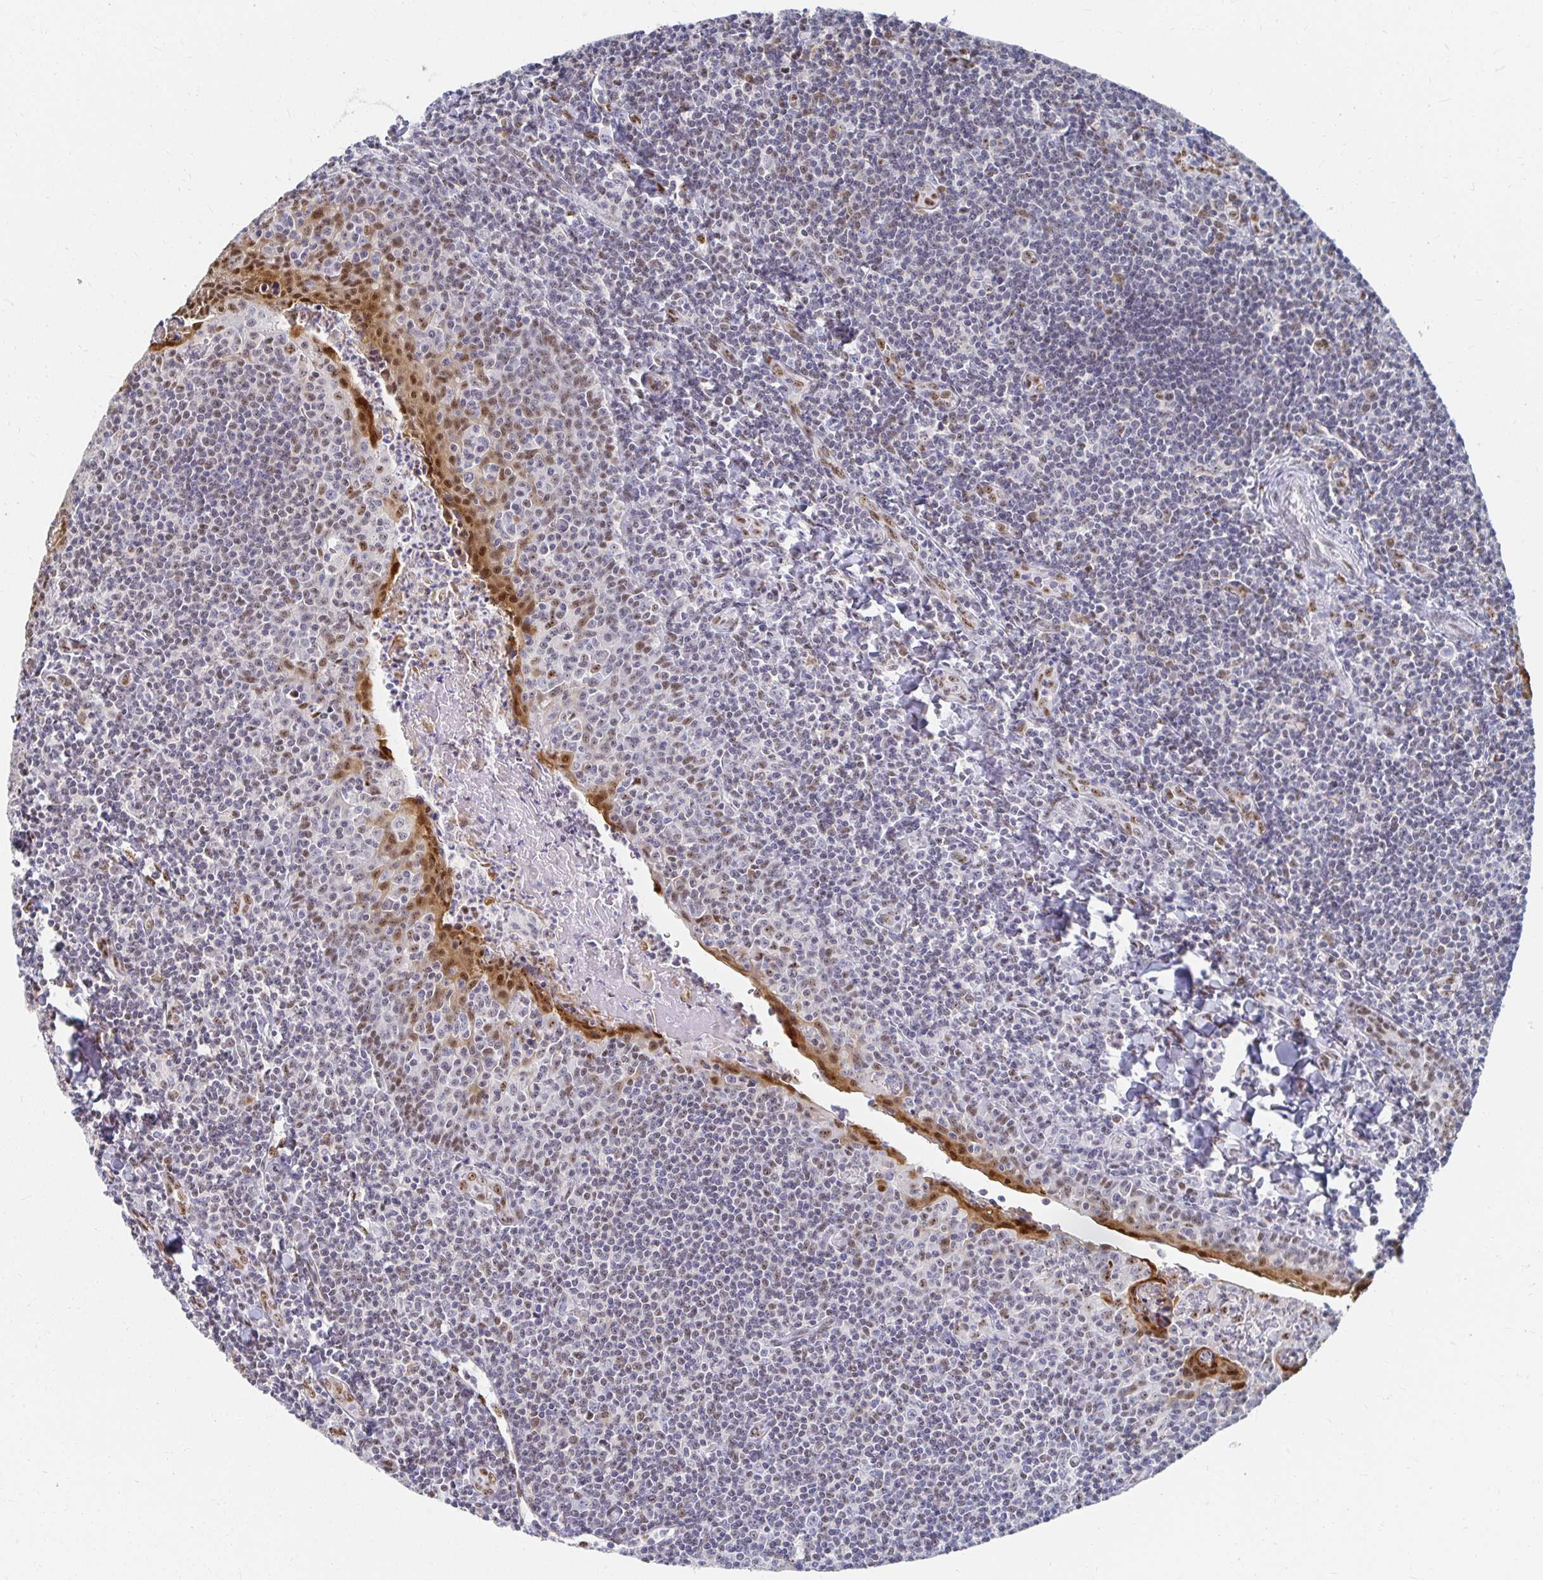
{"staining": {"intensity": "moderate", "quantity": "<25%", "location": "nuclear"}, "tissue": "tonsil", "cell_type": "Germinal center cells", "image_type": "normal", "snomed": [{"axis": "morphology", "description": "Normal tissue, NOS"}, {"axis": "morphology", "description": "Inflammation, NOS"}, {"axis": "topography", "description": "Tonsil"}], "caption": "The micrograph displays a brown stain indicating the presence of a protein in the nuclear of germinal center cells in tonsil.", "gene": "CLIC3", "patient": {"sex": "female", "age": 31}}